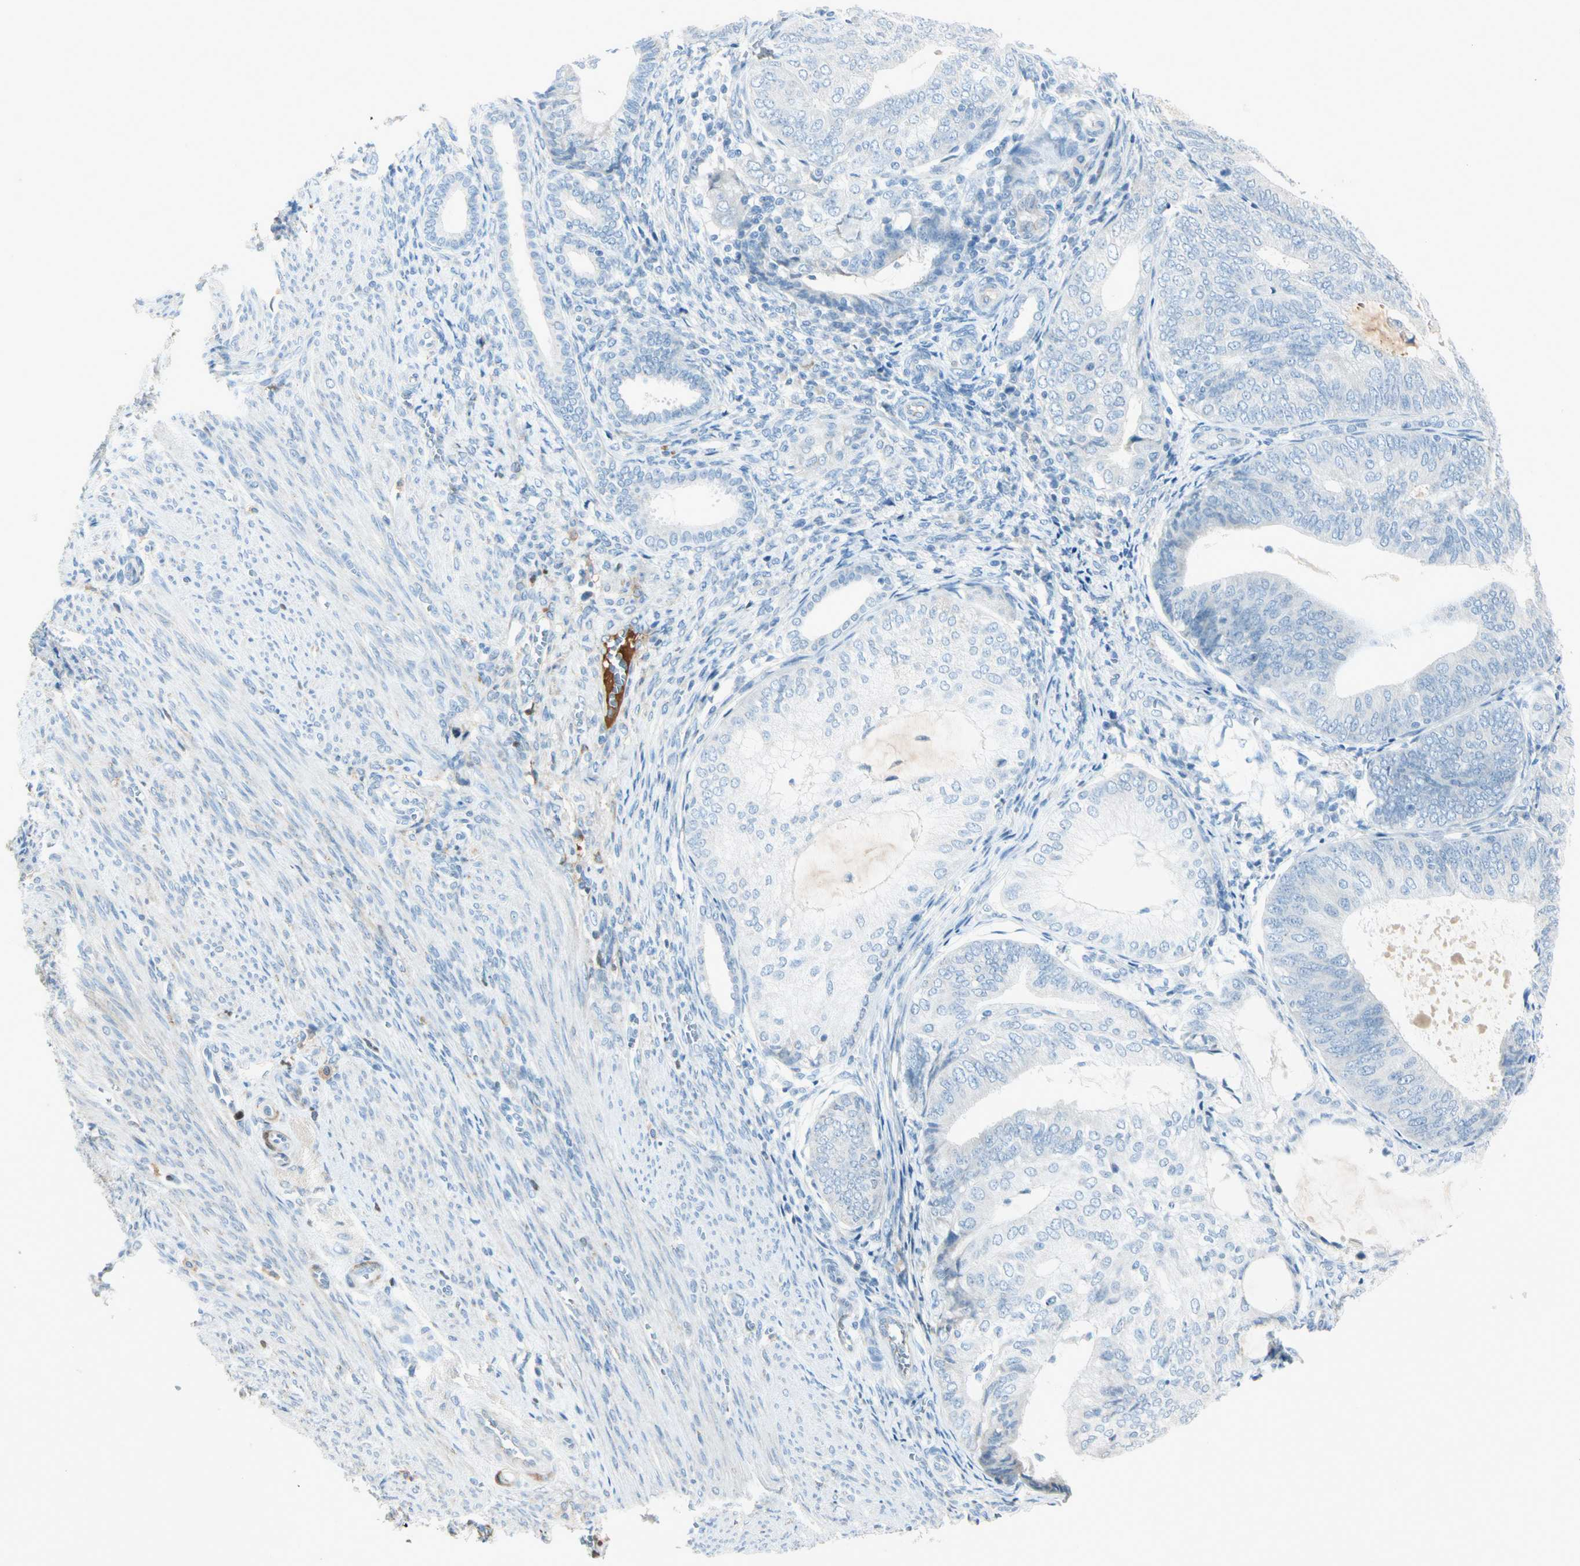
{"staining": {"intensity": "negative", "quantity": "none", "location": "none"}, "tissue": "endometrial cancer", "cell_type": "Tumor cells", "image_type": "cancer", "snomed": [{"axis": "morphology", "description": "Adenocarcinoma, NOS"}, {"axis": "topography", "description": "Endometrium"}], "caption": "Photomicrograph shows no protein staining in tumor cells of endometrial adenocarcinoma tissue.", "gene": "SERPIND1", "patient": {"sex": "female", "age": 81}}